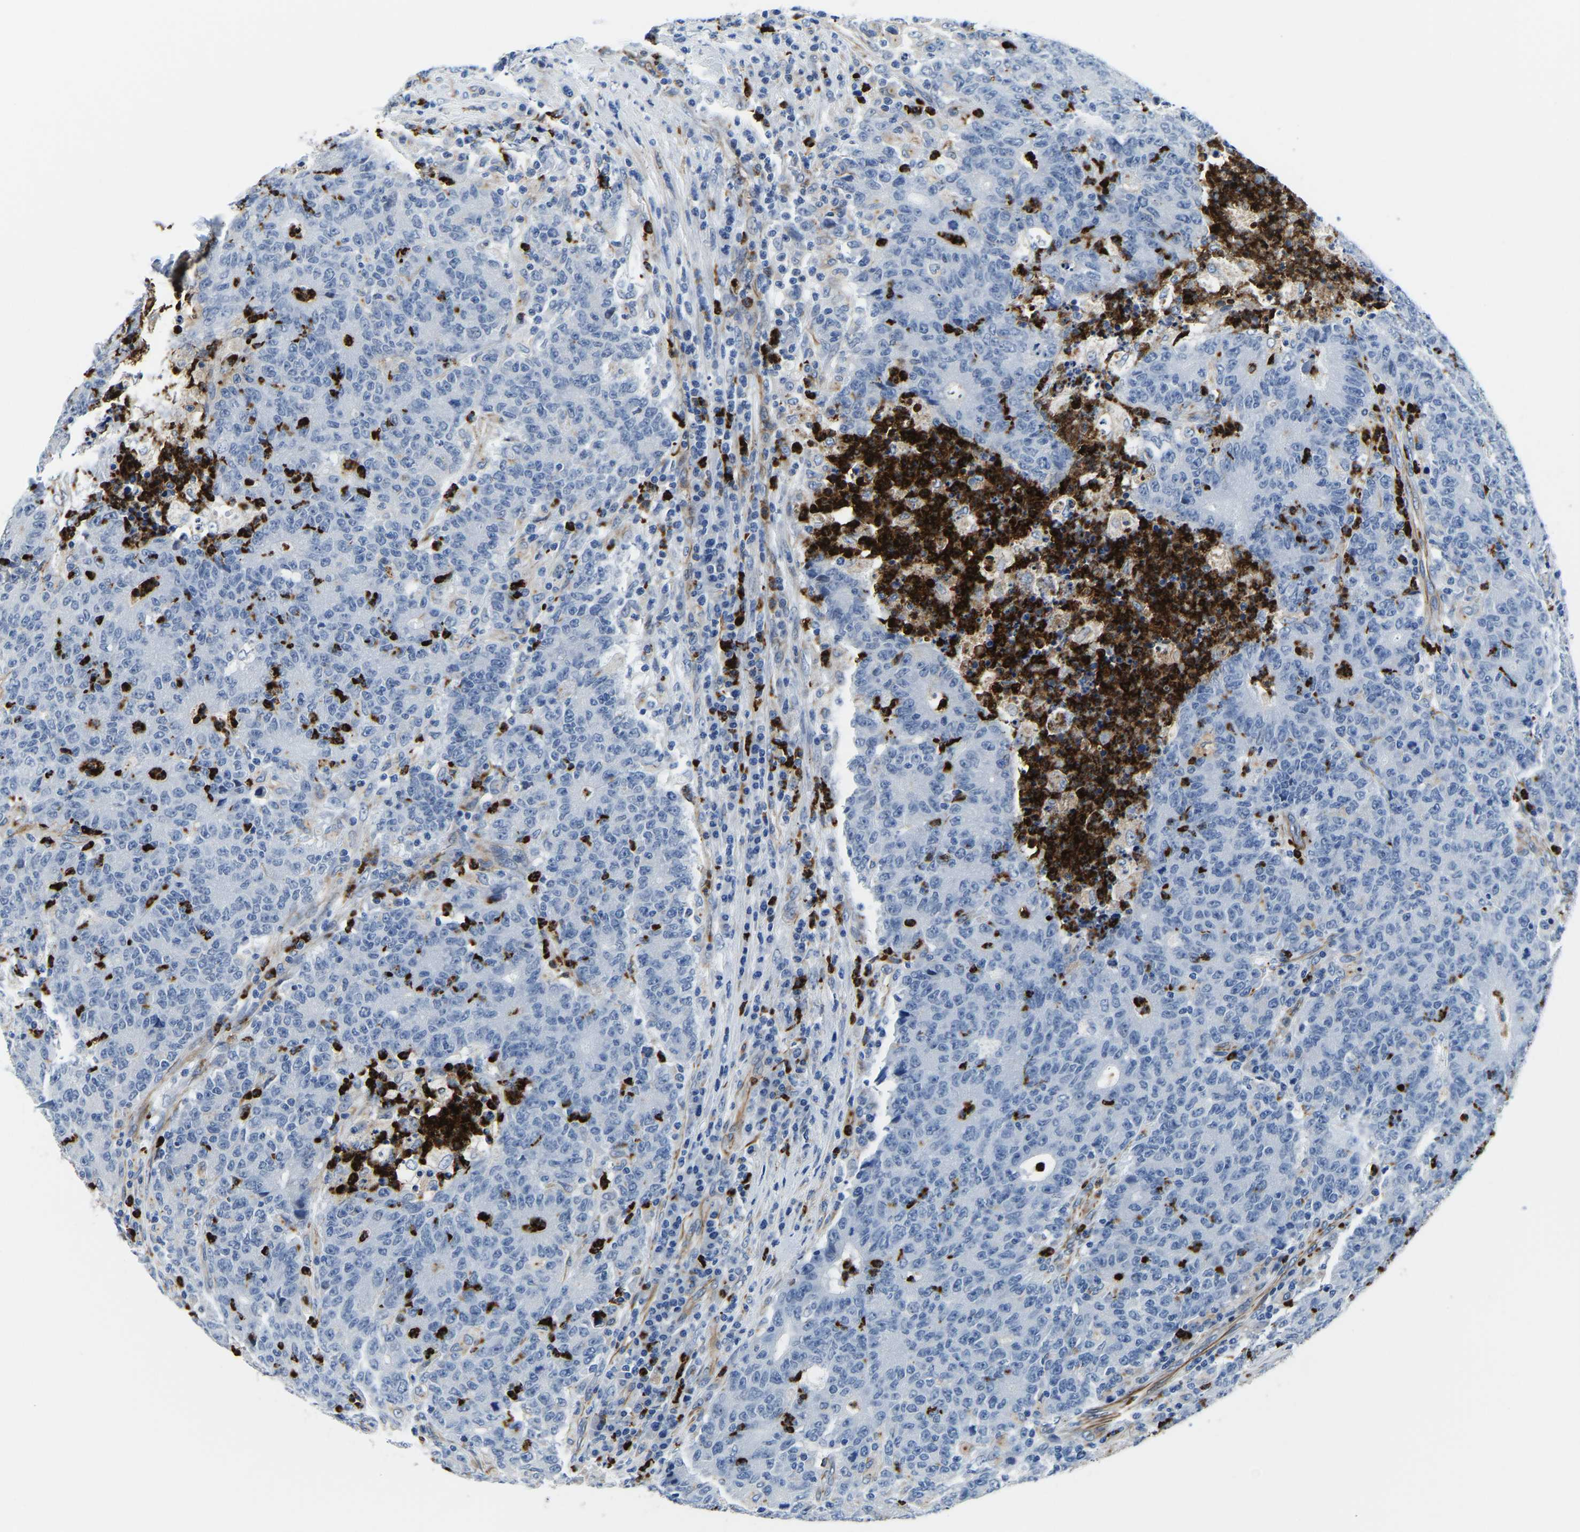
{"staining": {"intensity": "negative", "quantity": "none", "location": "none"}, "tissue": "colorectal cancer", "cell_type": "Tumor cells", "image_type": "cancer", "snomed": [{"axis": "morphology", "description": "Normal tissue, NOS"}, {"axis": "morphology", "description": "Adenocarcinoma, NOS"}, {"axis": "topography", "description": "Colon"}], "caption": "Human adenocarcinoma (colorectal) stained for a protein using immunohistochemistry shows no staining in tumor cells.", "gene": "MS4A3", "patient": {"sex": "female", "age": 75}}